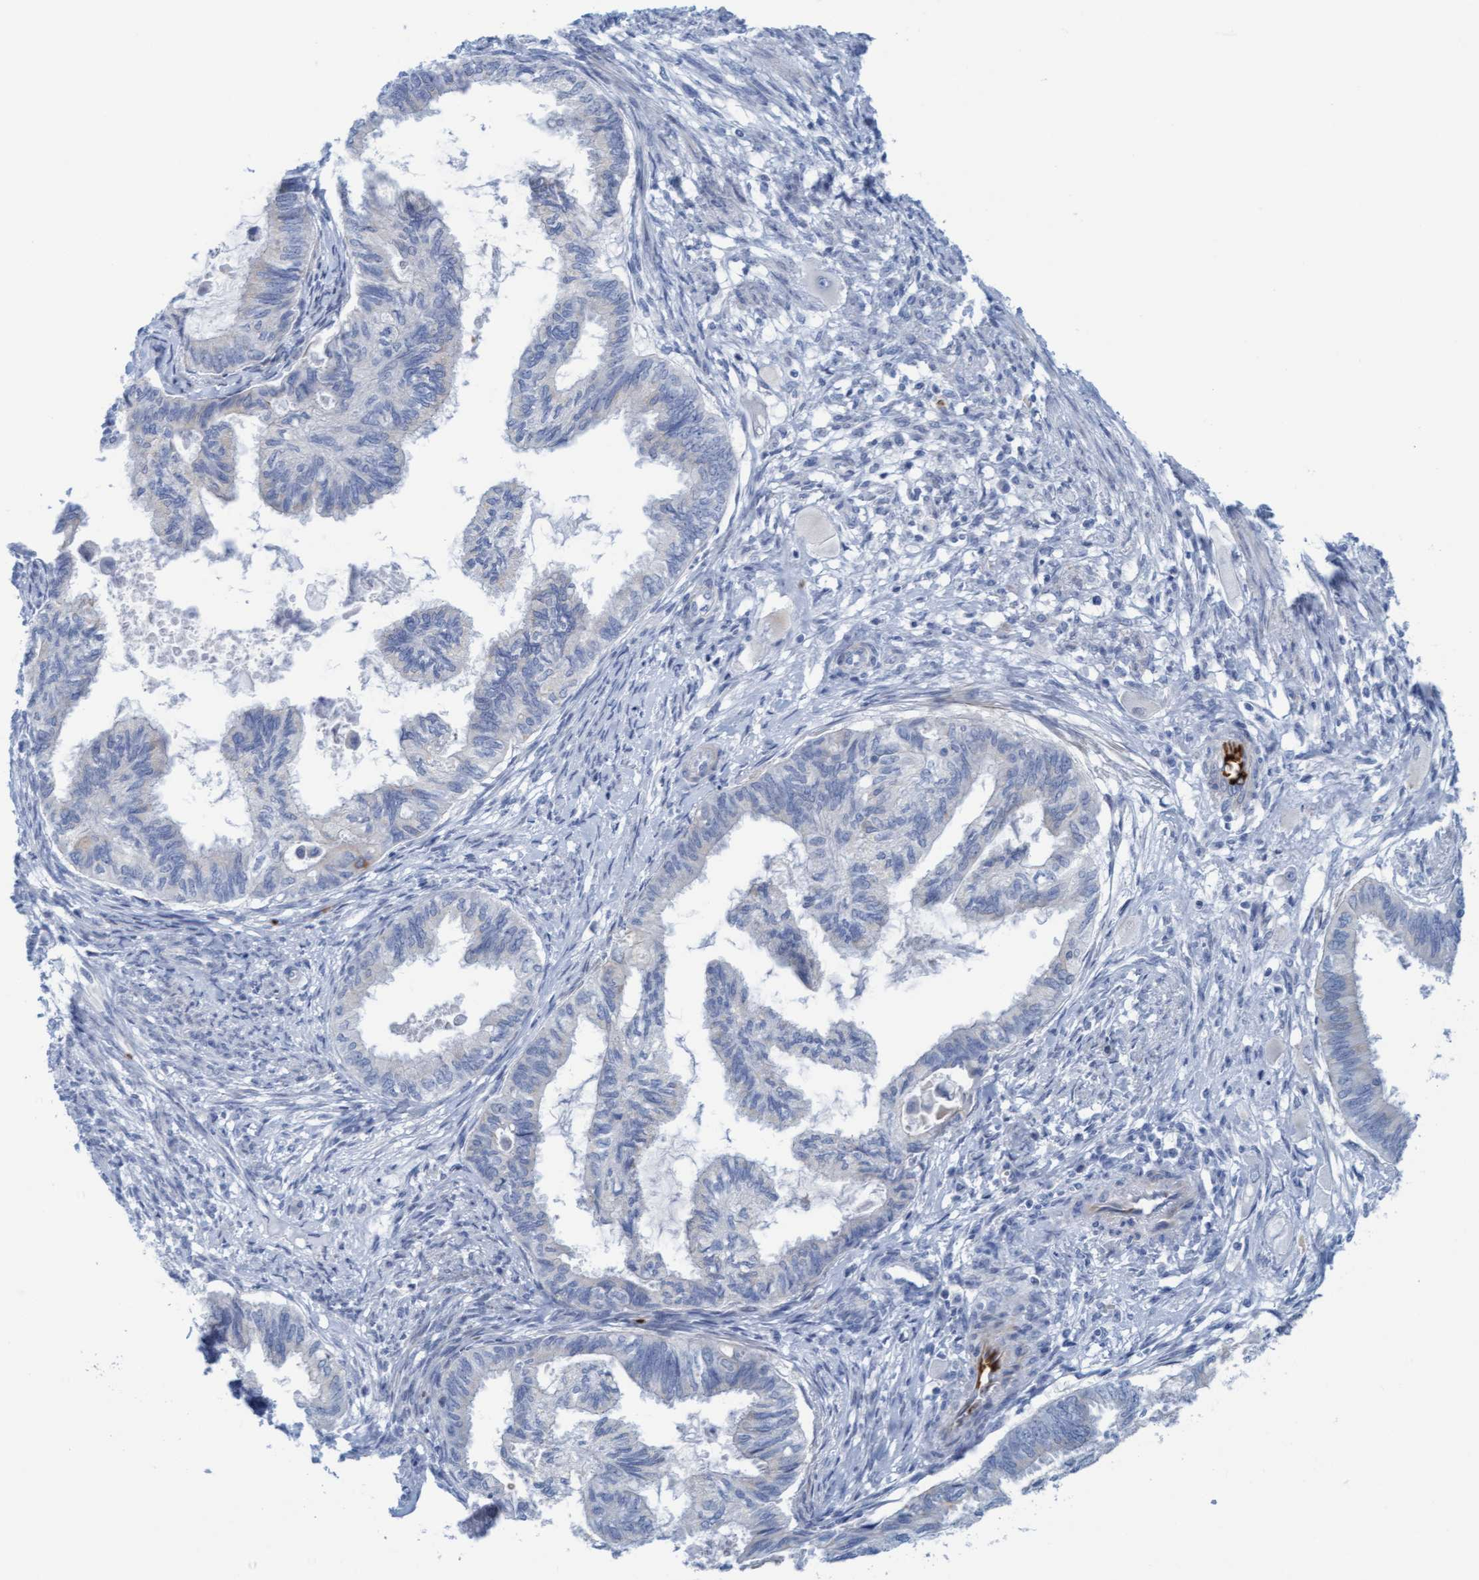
{"staining": {"intensity": "negative", "quantity": "none", "location": "none"}, "tissue": "cervical cancer", "cell_type": "Tumor cells", "image_type": "cancer", "snomed": [{"axis": "morphology", "description": "Normal tissue, NOS"}, {"axis": "morphology", "description": "Adenocarcinoma, NOS"}, {"axis": "topography", "description": "Cervix"}, {"axis": "topography", "description": "Endometrium"}], "caption": "This is a histopathology image of immunohistochemistry staining of cervical adenocarcinoma, which shows no positivity in tumor cells. Nuclei are stained in blue.", "gene": "P2RX5", "patient": {"sex": "female", "age": 86}}